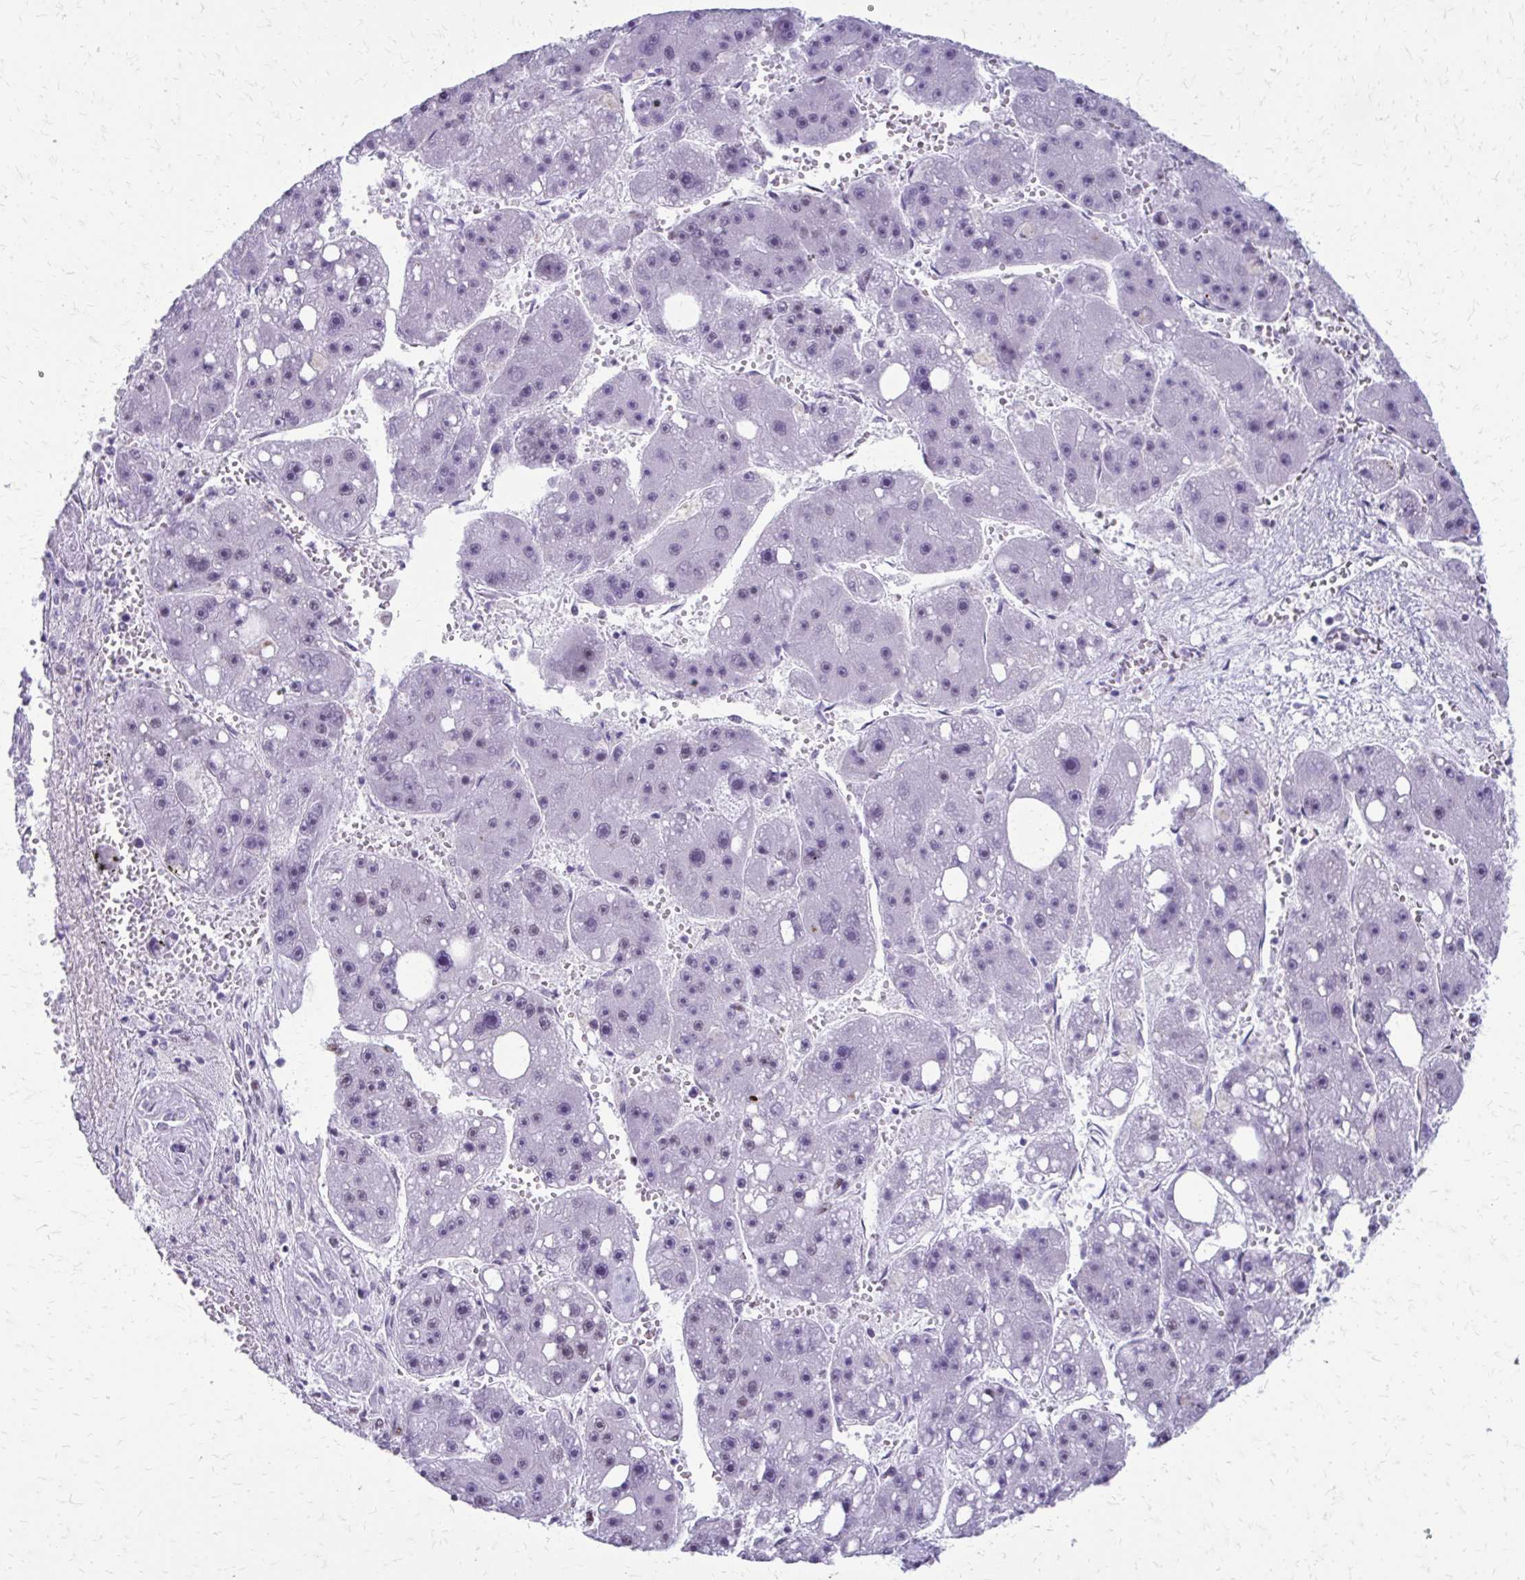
{"staining": {"intensity": "negative", "quantity": "none", "location": "none"}, "tissue": "liver cancer", "cell_type": "Tumor cells", "image_type": "cancer", "snomed": [{"axis": "morphology", "description": "Carcinoma, Hepatocellular, NOS"}, {"axis": "topography", "description": "Liver"}], "caption": "Immunohistochemistry (IHC) photomicrograph of human hepatocellular carcinoma (liver) stained for a protein (brown), which demonstrates no expression in tumor cells.", "gene": "SS18", "patient": {"sex": "female", "age": 61}}